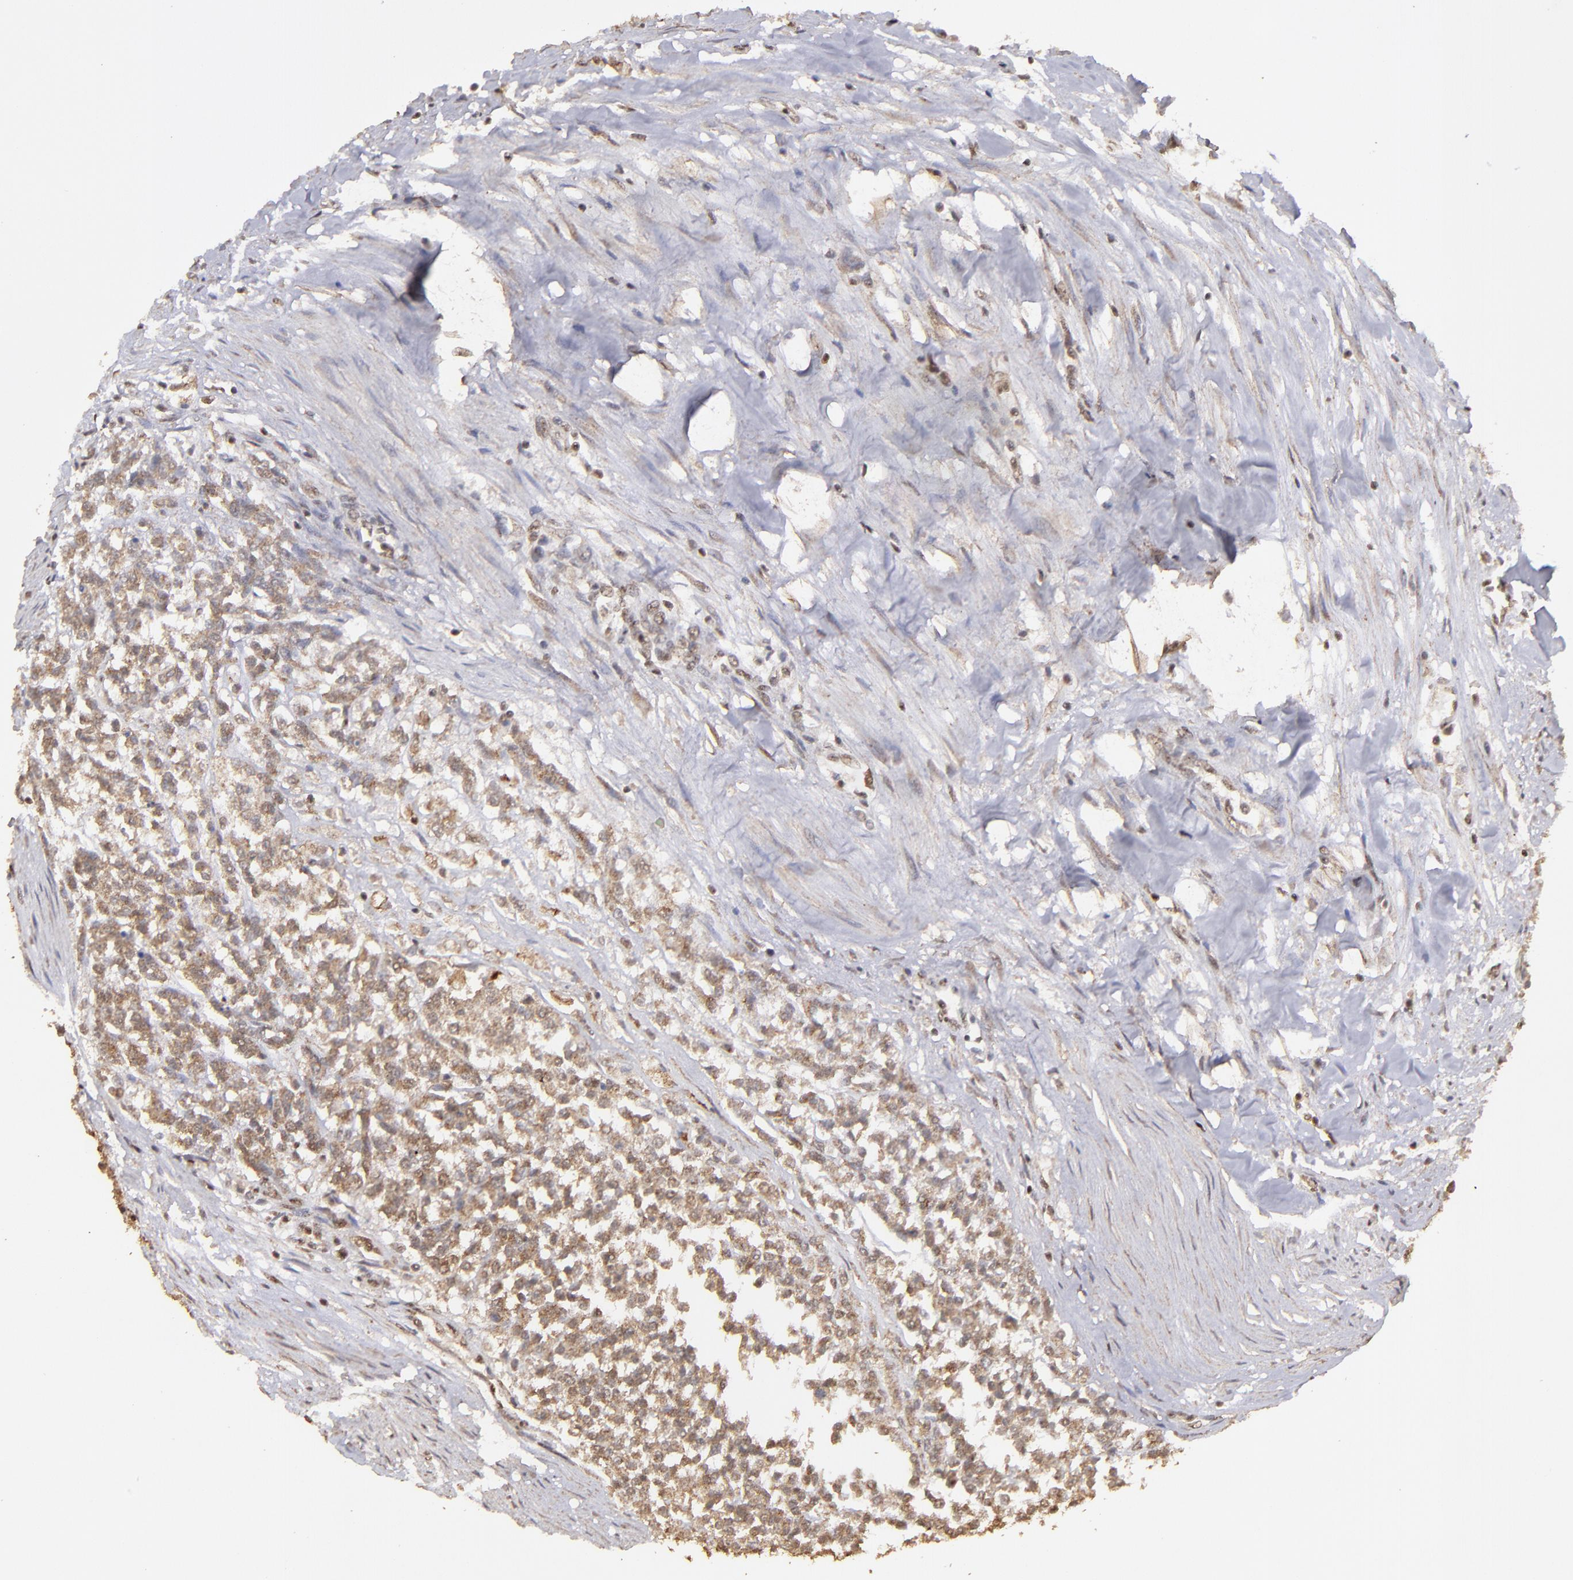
{"staining": {"intensity": "weak", "quantity": ">75%", "location": "cytoplasmic/membranous,nuclear"}, "tissue": "testis cancer", "cell_type": "Tumor cells", "image_type": "cancer", "snomed": [{"axis": "morphology", "description": "Seminoma, NOS"}, {"axis": "topography", "description": "Testis"}], "caption": "Brown immunohistochemical staining in testis seminoma reveals weak cytoplasmic/membranous and nuclear positivity in approximately >75% of tumor cells.", "gene": "ARNT", "patient": {"sex": "male", "age": 59}}